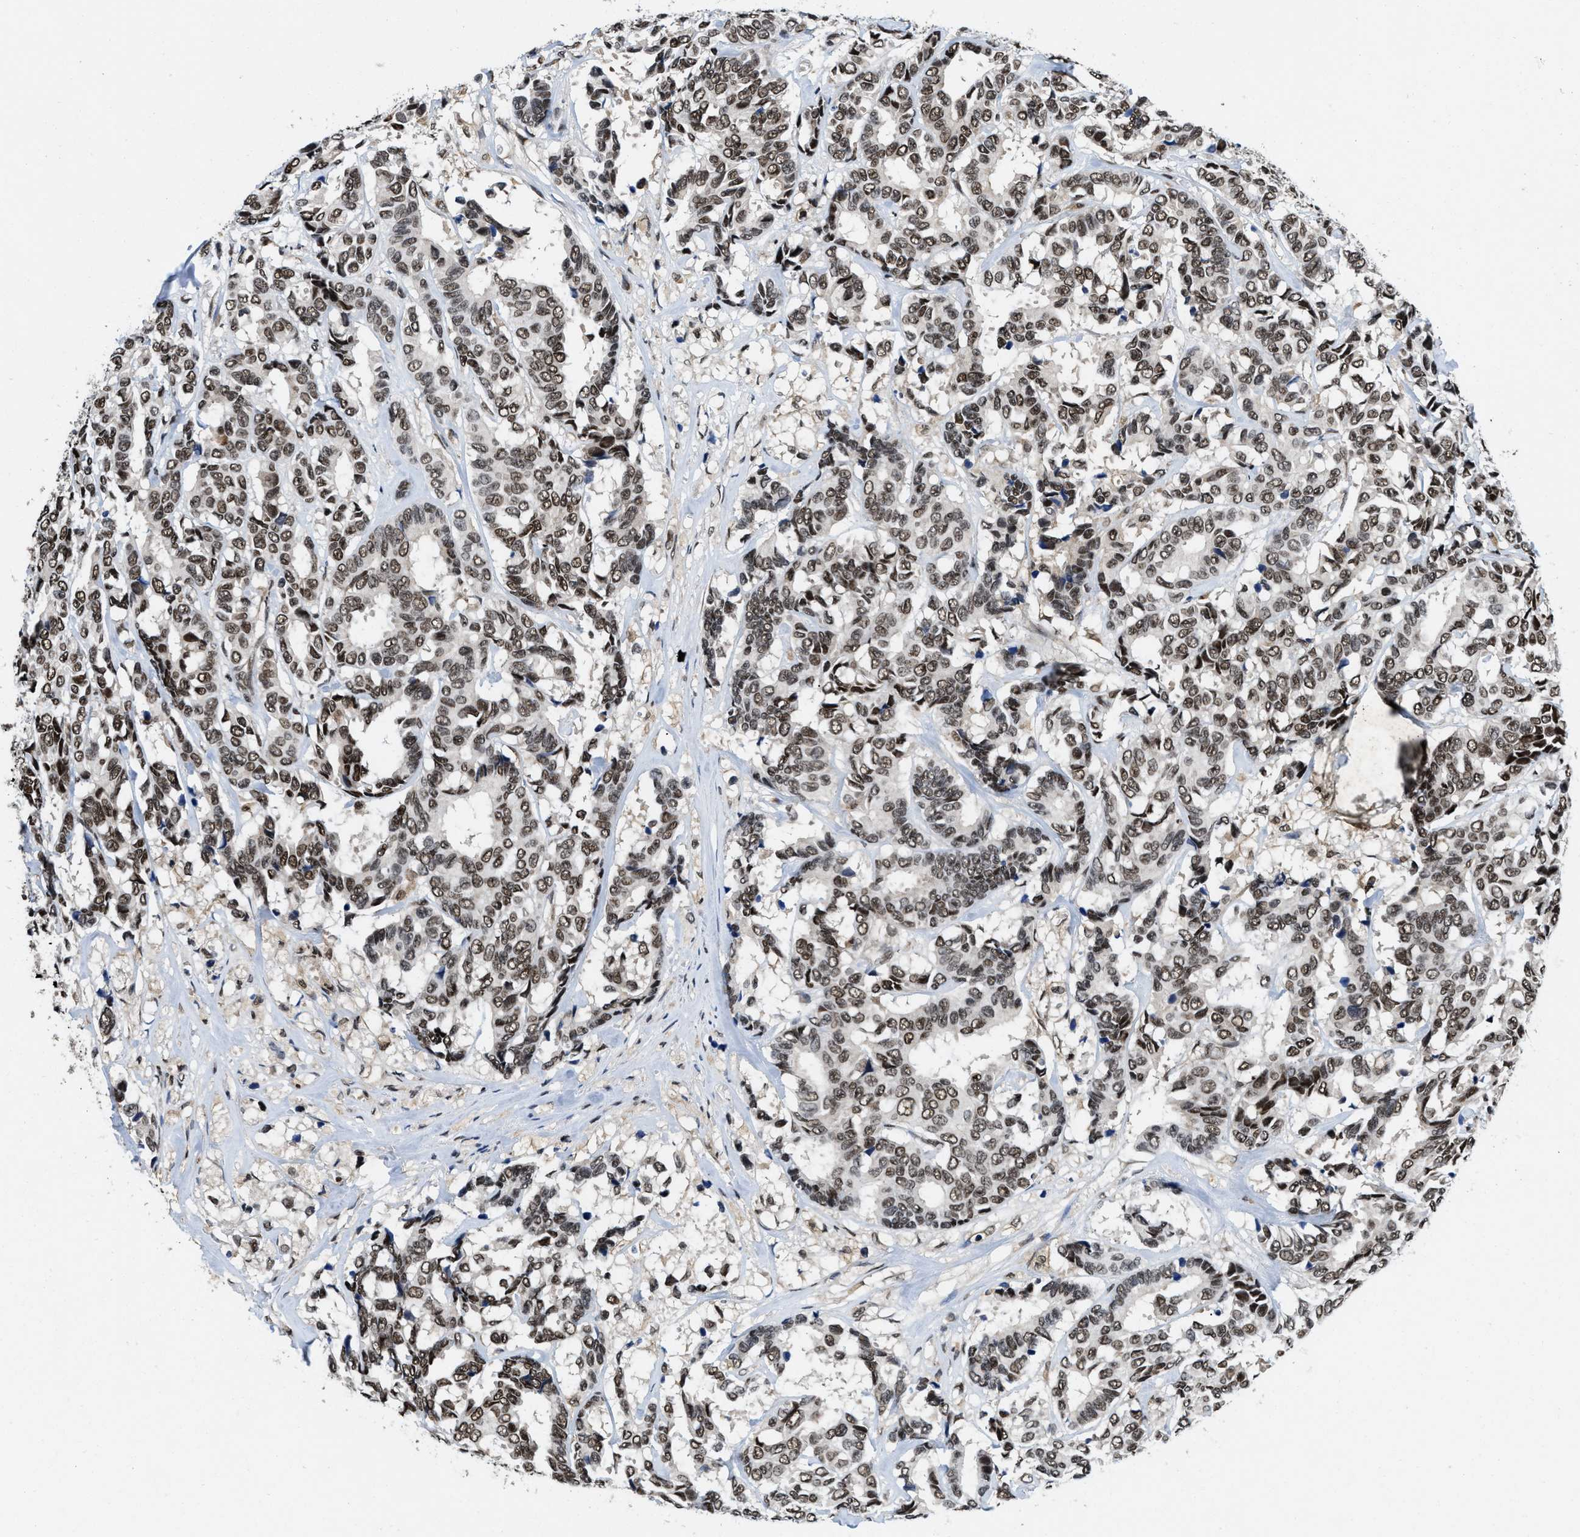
{"staining": {"intensity": "strong", "quantity": ">75%", "location": "nuclear"}, "tissue": "breast cancer", "cell_type": "Tumor cells", "image_type": "cancer", "snomed": [{"axis": "morphology", "description": "Duct carcinoma"}, {"axis": "topography", "description": "Breast"}], "caption": "Tumor cells show strong nuclear expression in about >75% of cells in infiltrating ductal carcinoma (breast).", "gene": "SAFB", "patient": {"sex": "female", "age": 87}}